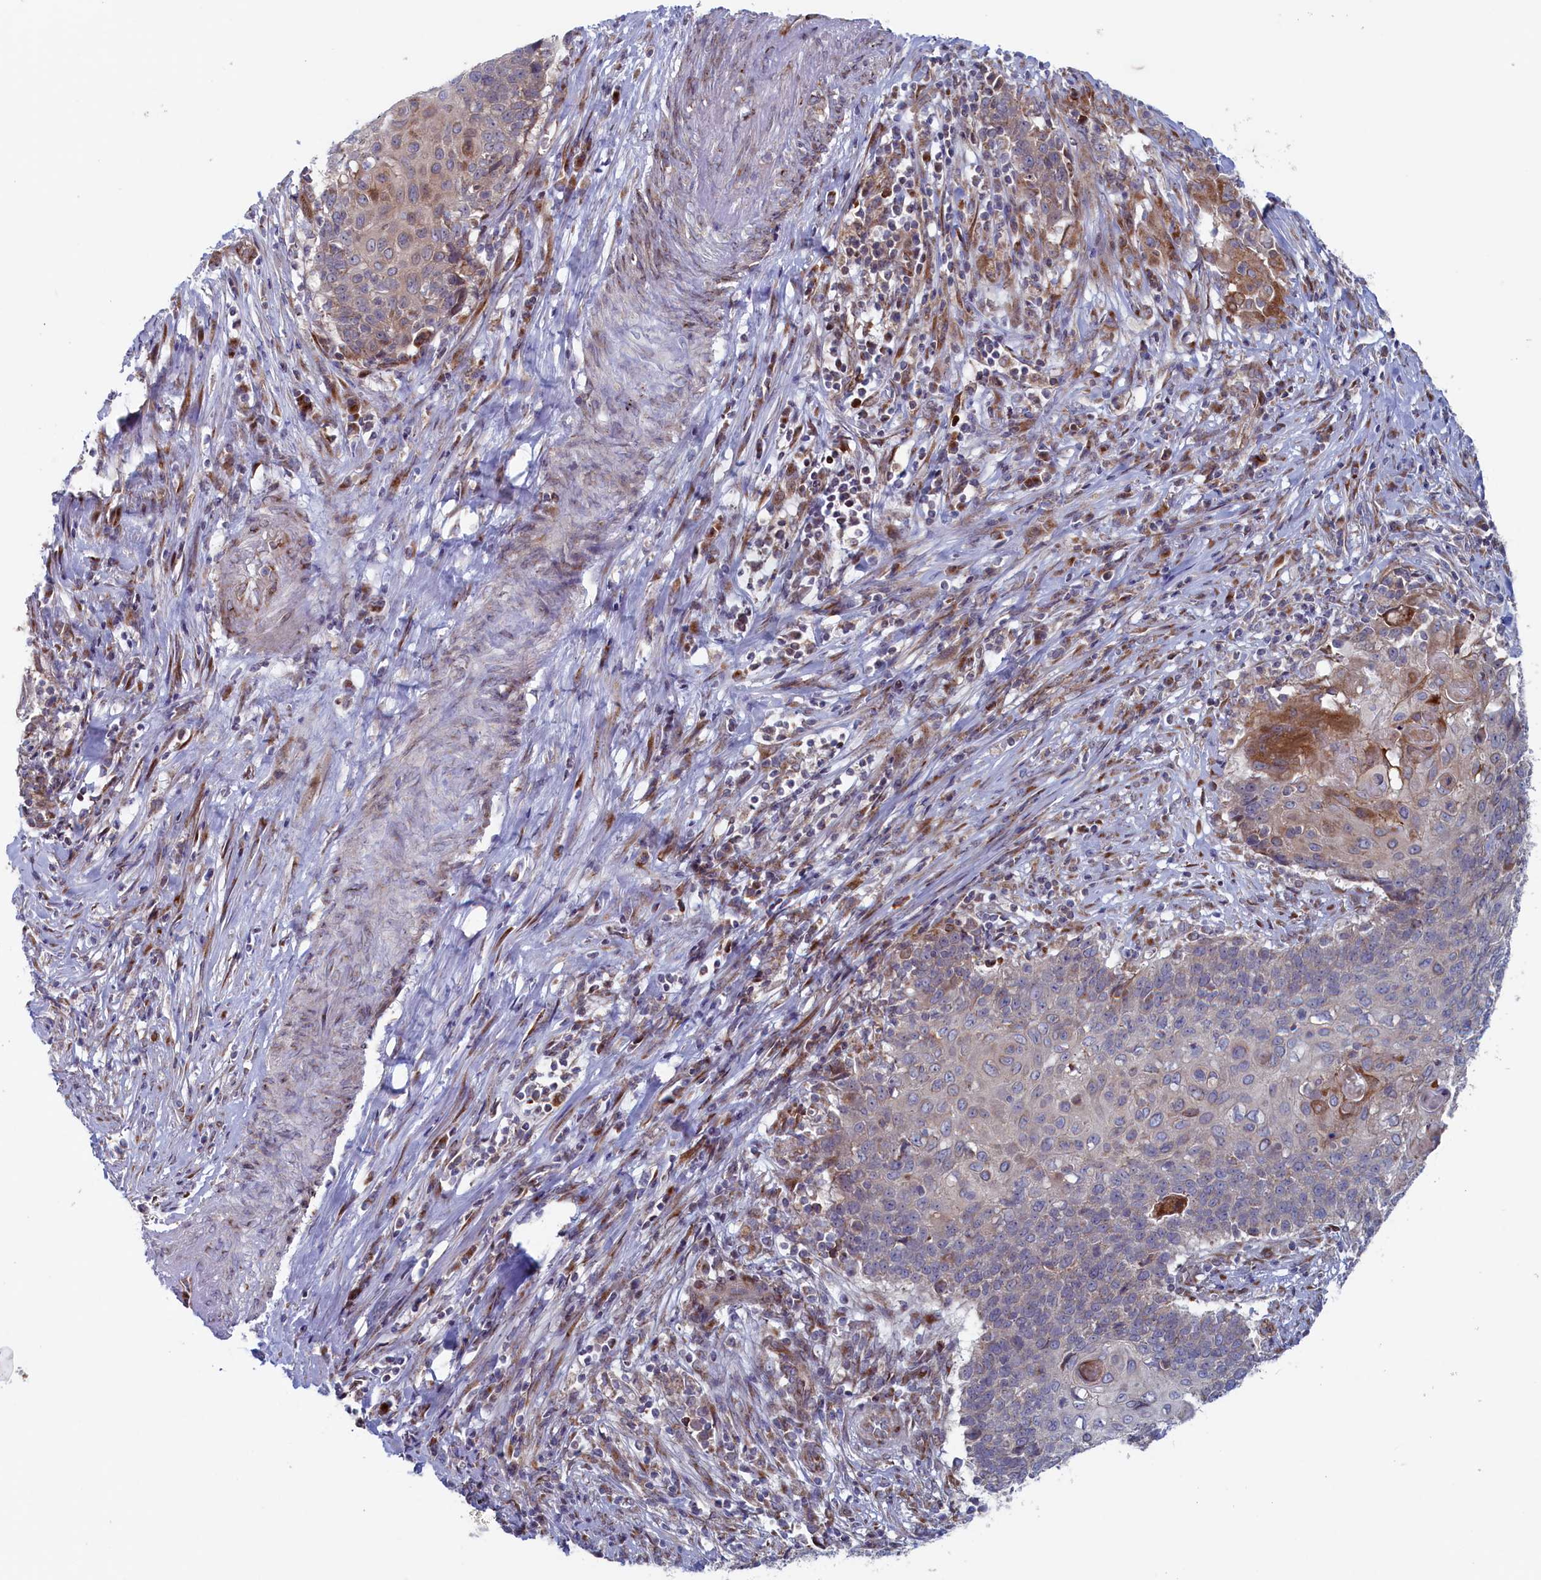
{"staining": {"intensity": "moderate", "quantity": "<25%", "location": "cytoplasmic/membranous"}, "tissue": "cervical cancer", "cell_type": "Tumor cells", "image_type": "cancer", "snomed": [{"axis": "morphology", "description": "Squamous cell carcinoma, NOS"}, {"axis": "topography", "description": "Cervix"}], "caption": "High-power microscopy captured an IHC photomicrograph of cervical cancer (squamous cell carcinoma), revealing moderate cytoplasmic/membranous positivity in approximately <25% of tumor cells. The staining was performed using DAB (3,3'-diaminobenzidine) to visualize the protein expression in brown, while the nuclei were stained in blue with hematoxylin (Magnification: 20x).", "gene": "MTFMT", "patient": {"sex": "female", "age": 39}}